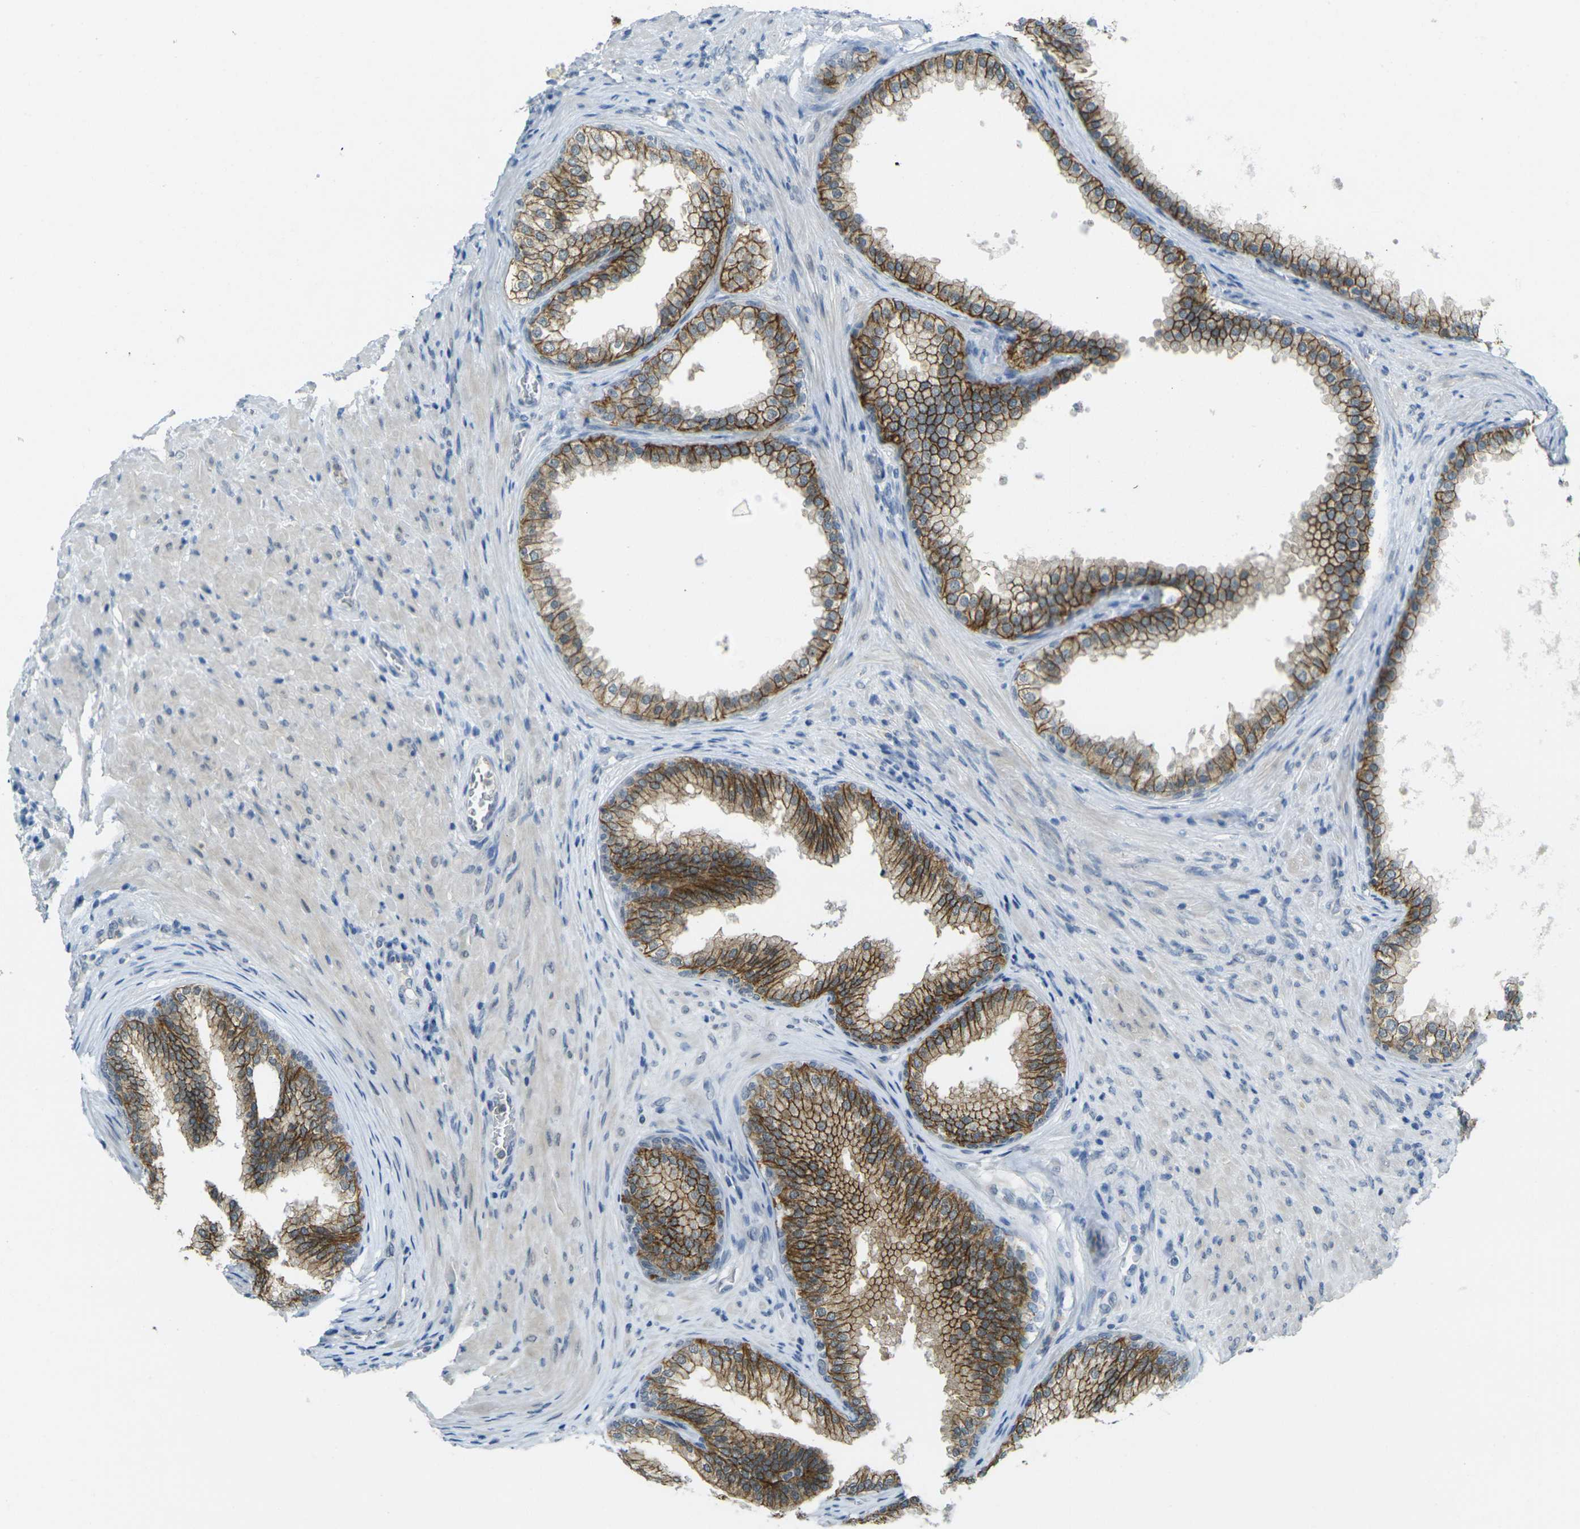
{"staining": {"intensity": "strong", "quantity": ">75%", "location": "cytoplasmic/membranous"}, "tissue": "prostate", "cell_type": "Glandular cells", "image_type": "normal", "snomed": [{"axis": "morphology", "description": "Normal tissue, NOS"}, {"axis": "topography", "description": "Prostate"}], "caption": "A micrograph of human prostate stained for a protein displays strong cytoplasmic/membranous brown staining in glandular cells. Immunohistochemistry stains the protein in brown and the nuclei are stained blue.", "gene": "SPTBN2", "patient": {"sex": "male", "age": 76}}